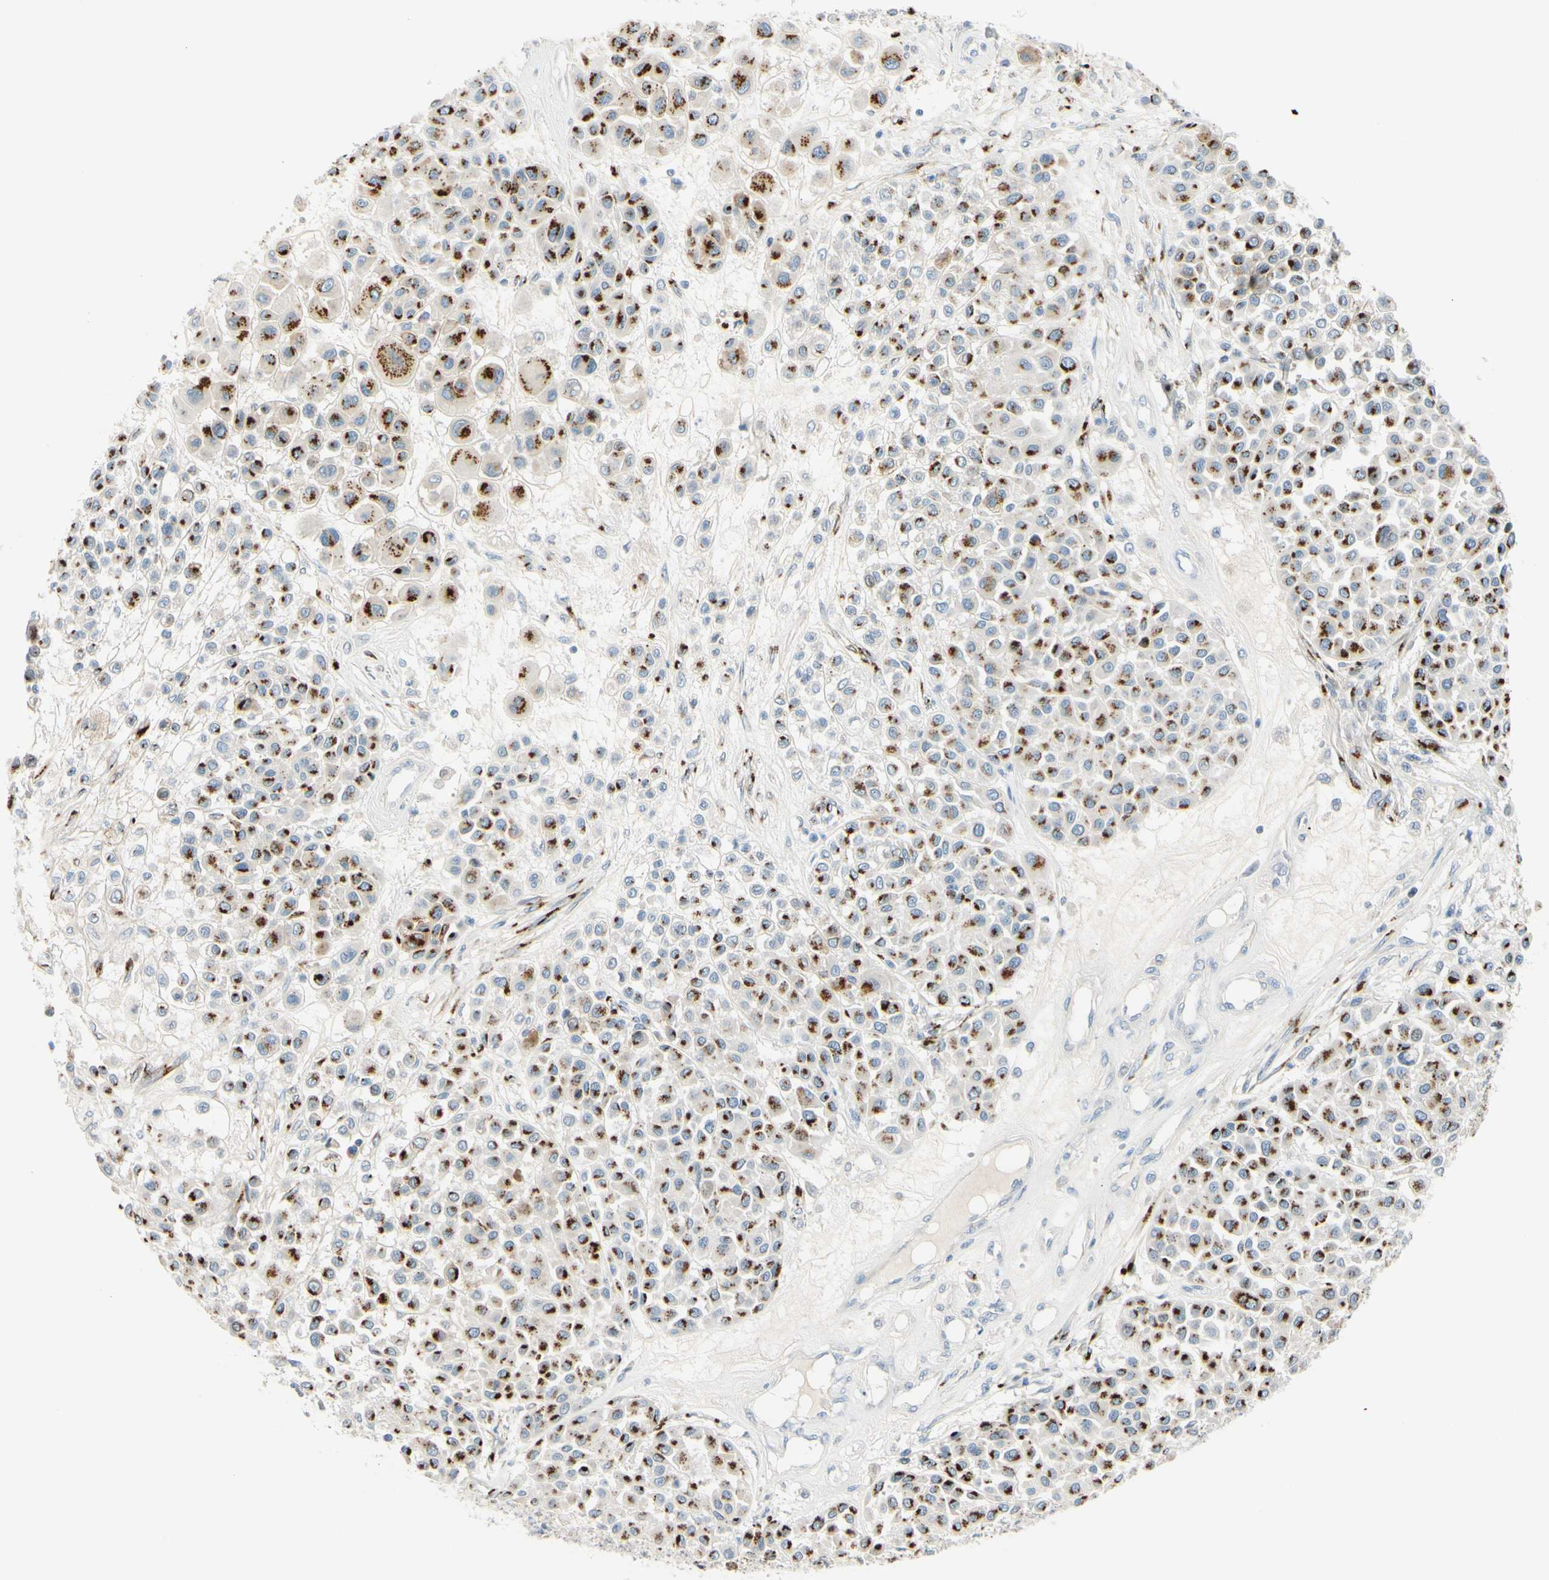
{"staining": {"intensity": "strong", "quantity": ">75%", "location": "cytoplasmic/membranous"}, "tissue": "melanoma", "cell_type": "Tumor cells", "image_type": "cancer", "snomed": [{"axis": "morphology", "description": "Malignant melanoma, Metastatic site"}, {"axis": "topography", "description": "Soft tissue"}], "caption": "The photomicrograph demonstrates immunohistochemical staining of malignant melanoma (metastatic site). There is strong cytoplasmic/membranous expression is identified in approximately >75% of tumor cells. The staining is performed using DAB brown chromogen to label protein expression. The nuclei are counter-stained blue using hematoxylin.", "gene": "GALNT5", "patient": {"sex": "male", "age": 41}}